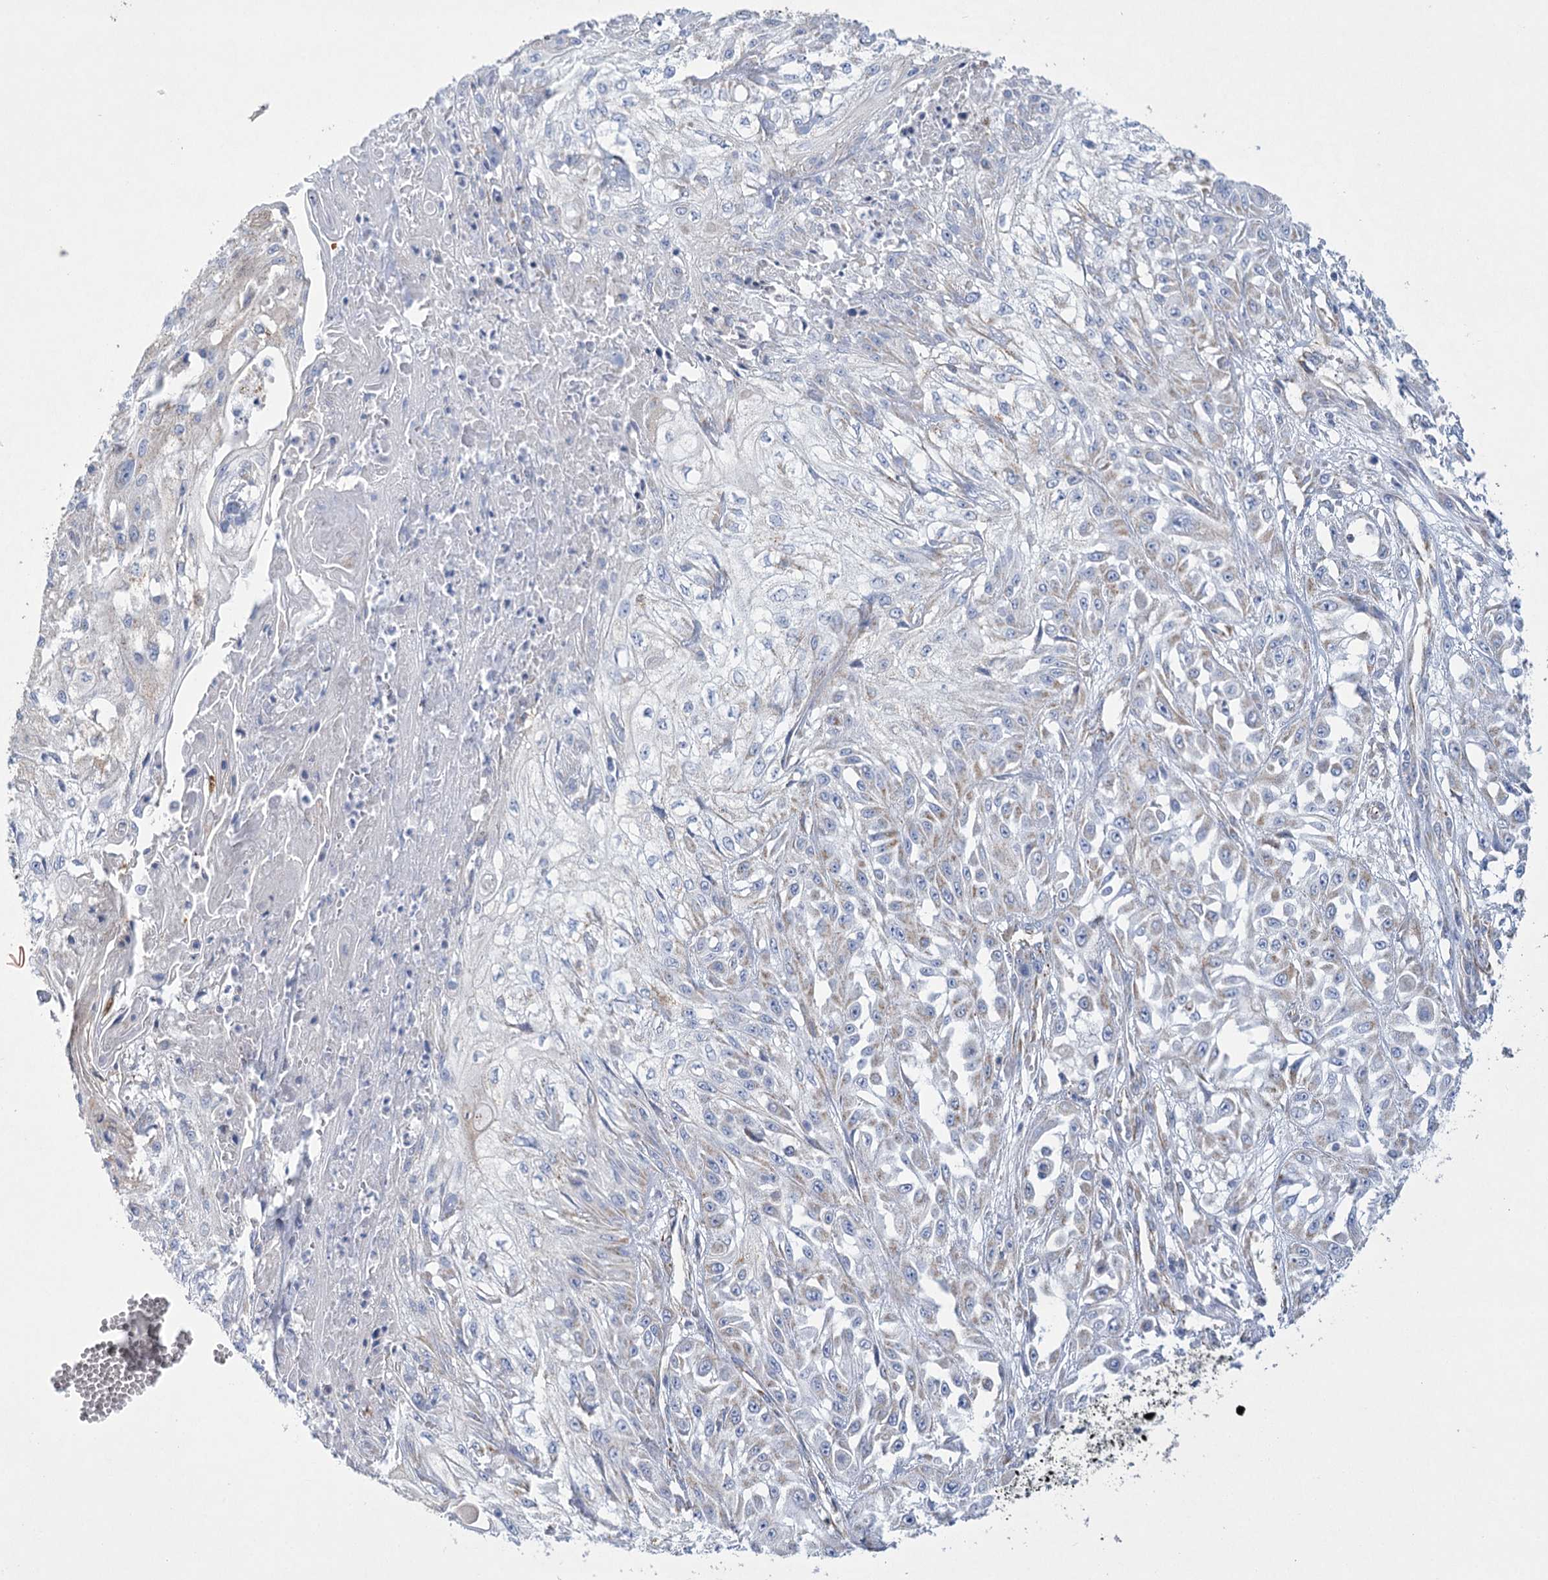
{"staining": {"intensity": "weak", "quantity": "<25%", "location": "cytoplasmic/membranous"}, "tissue": "skin cancer", "cell_type": "Tumor cells", "image_type": "cancer", "snomed": [{"axis": "morphology", "description": "Squamous cell carcinoma, NOS"}, {"axis": "morphology", "description": "Squamous cell carcinoma, metastatic, NOS"}, {"axis": "topography", "description": "Skin"}, {"axis": "topography", "description": "Lymph node"}], "caption": "Tumor cells show no significant positivity in skin squamous cell carcinoma.", "gene": "DHTKD1", "patient": {"sex": "male", "age": 75}}